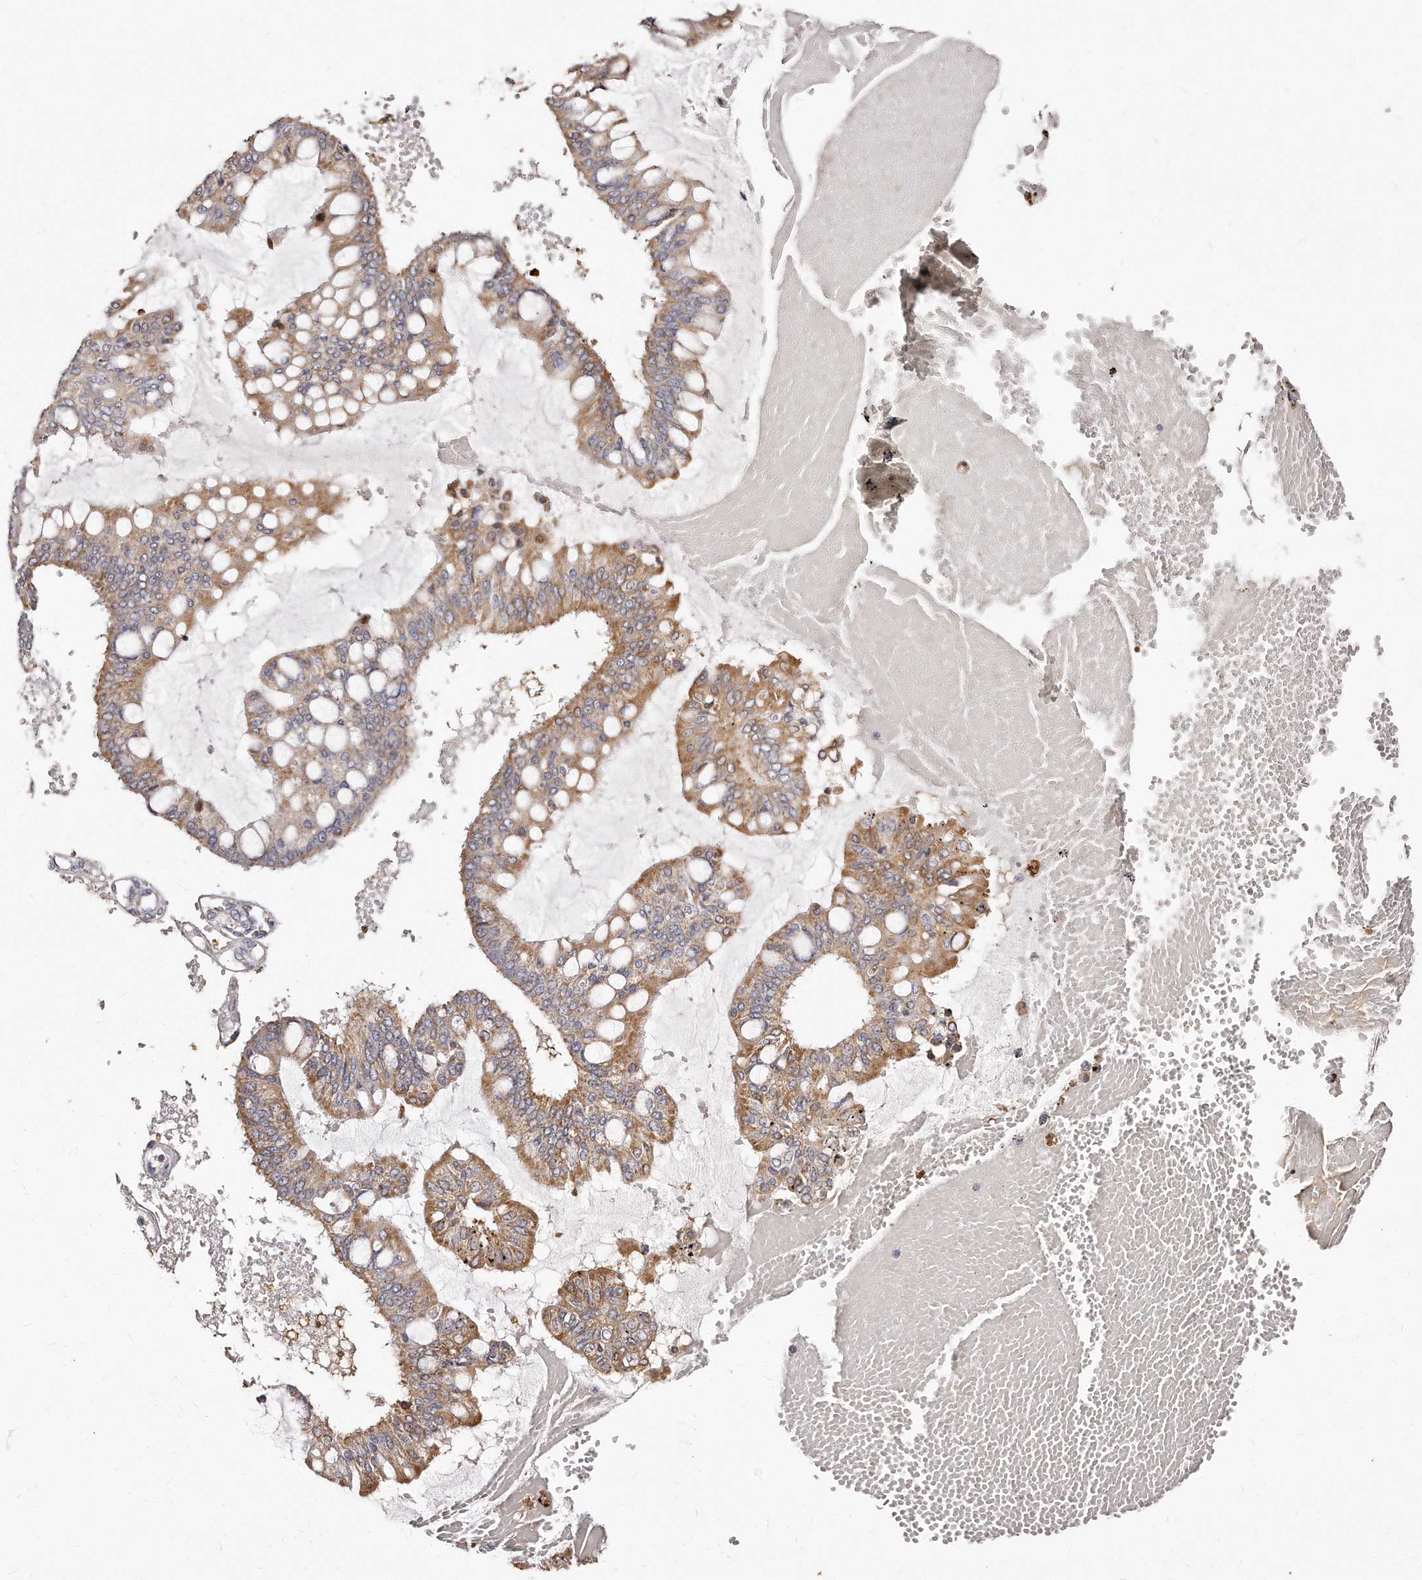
{"staining": {"intensity": "moderate", "quantity": ">75%", "location": "cytoplasmic/membranous"}, "tissue": "ovarian cancer", "cell_type": "Tumor cells", "image_type": "cancer", "snomed": [{"axis": "morphology", "description": "Cystadenocarcinoma, mucinous, NOS"}, {"axis": "topography", "description": "Ovary"}], "caption": "Moderate cytoplasmic/membranous expression for a protein is present in about >75% of tumor cells of mucinous cystadenocarcinoma (ovarian) using IHC.", "gene": "RTKN", "patient": {"sex": "female", "age": 73}}